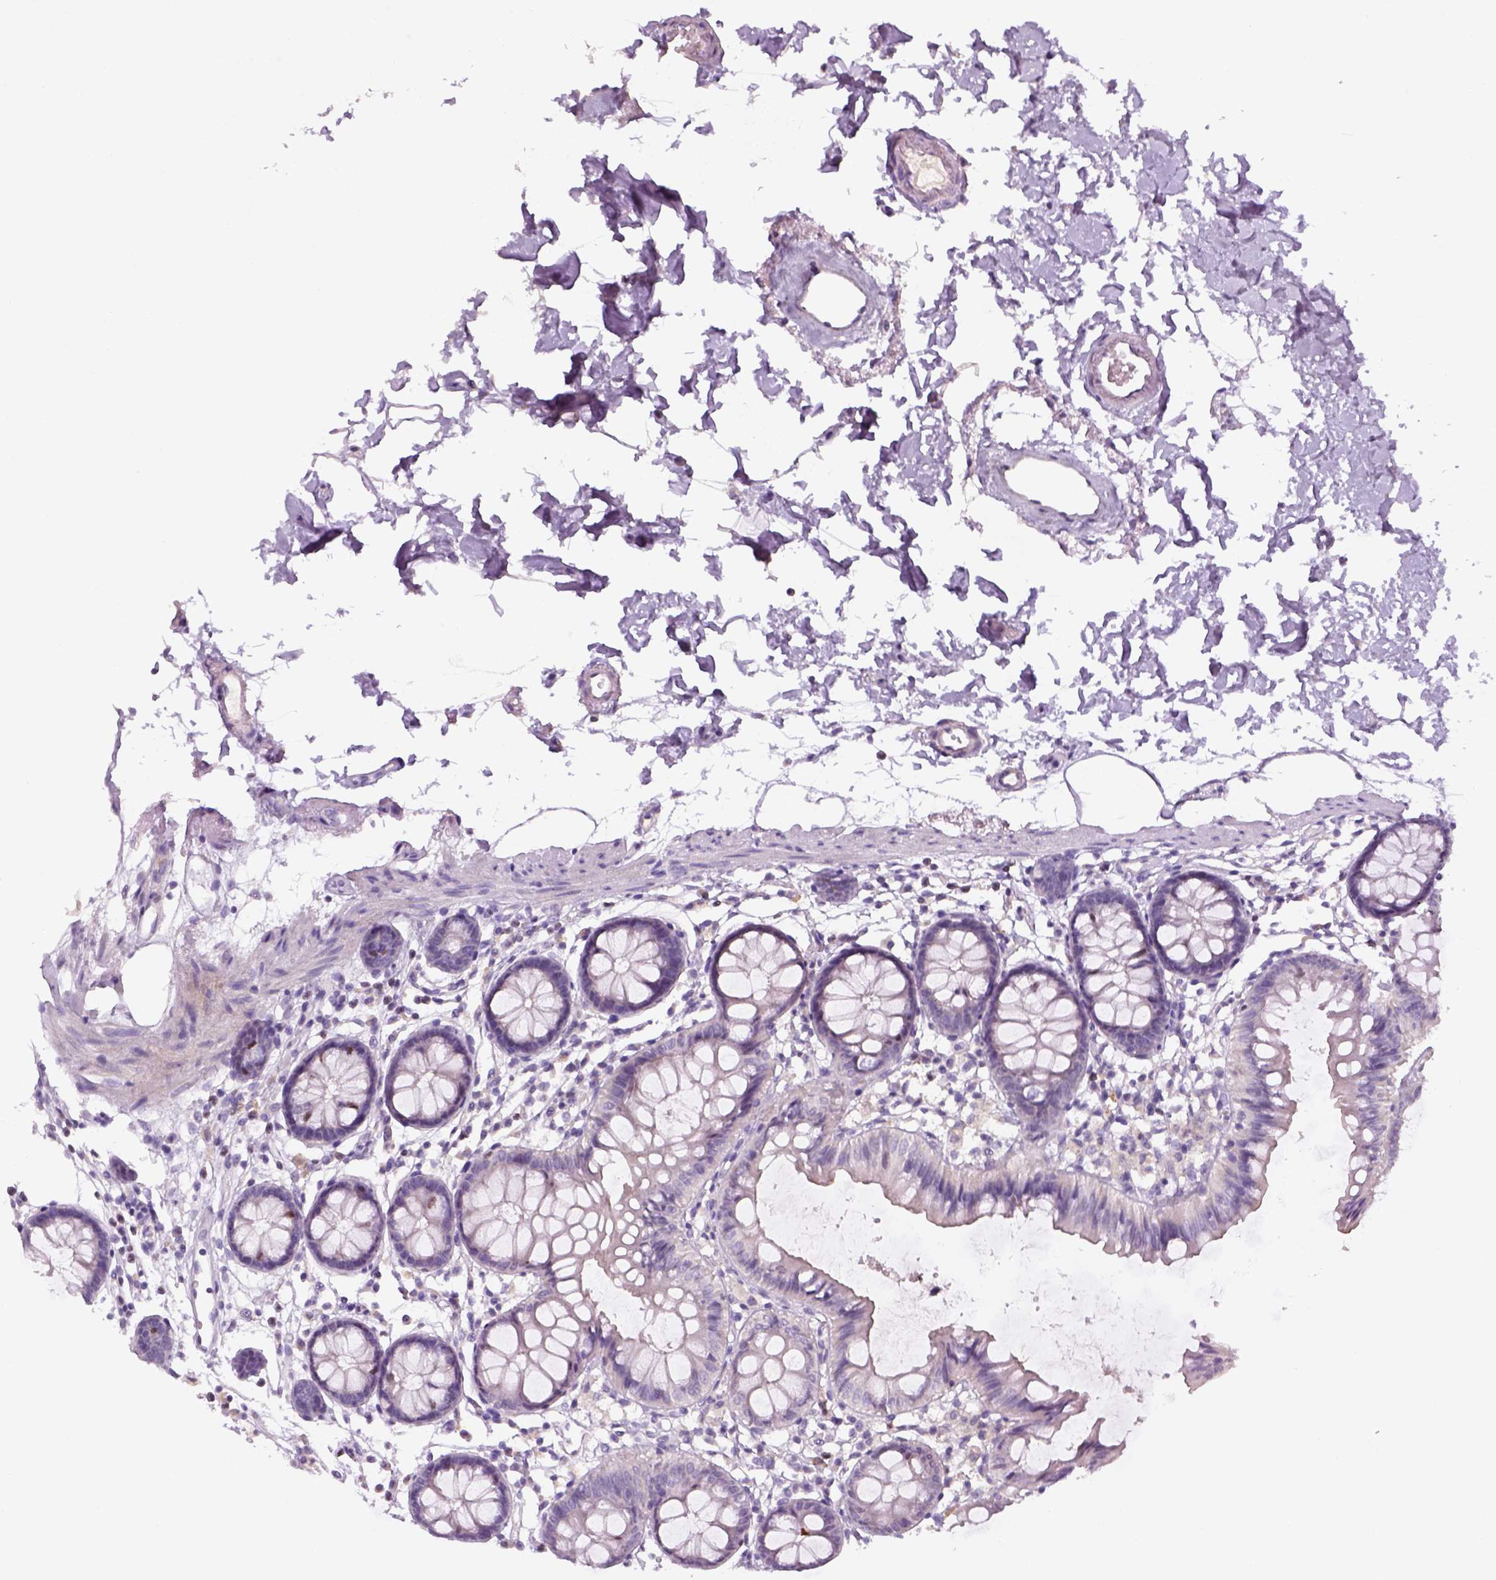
{"staining": {"intensity": "negative", "quantity": "none", "location": "none"}, "tissue": "colon", "cell_type": "Endothelial cells", "image_type": "normal", "snomed": [{"axis": "morphology", "description": "Normal tissue, NOS"}, {"axis": "topography", "description": "Colon"}], "caption": "Endothelial cells show no significant expression in unremarkable colon. (DAB IHC with hematoxylin counter stain).", "gene": "GFI1B", "patient": {"sex": "female", "age": 84}}